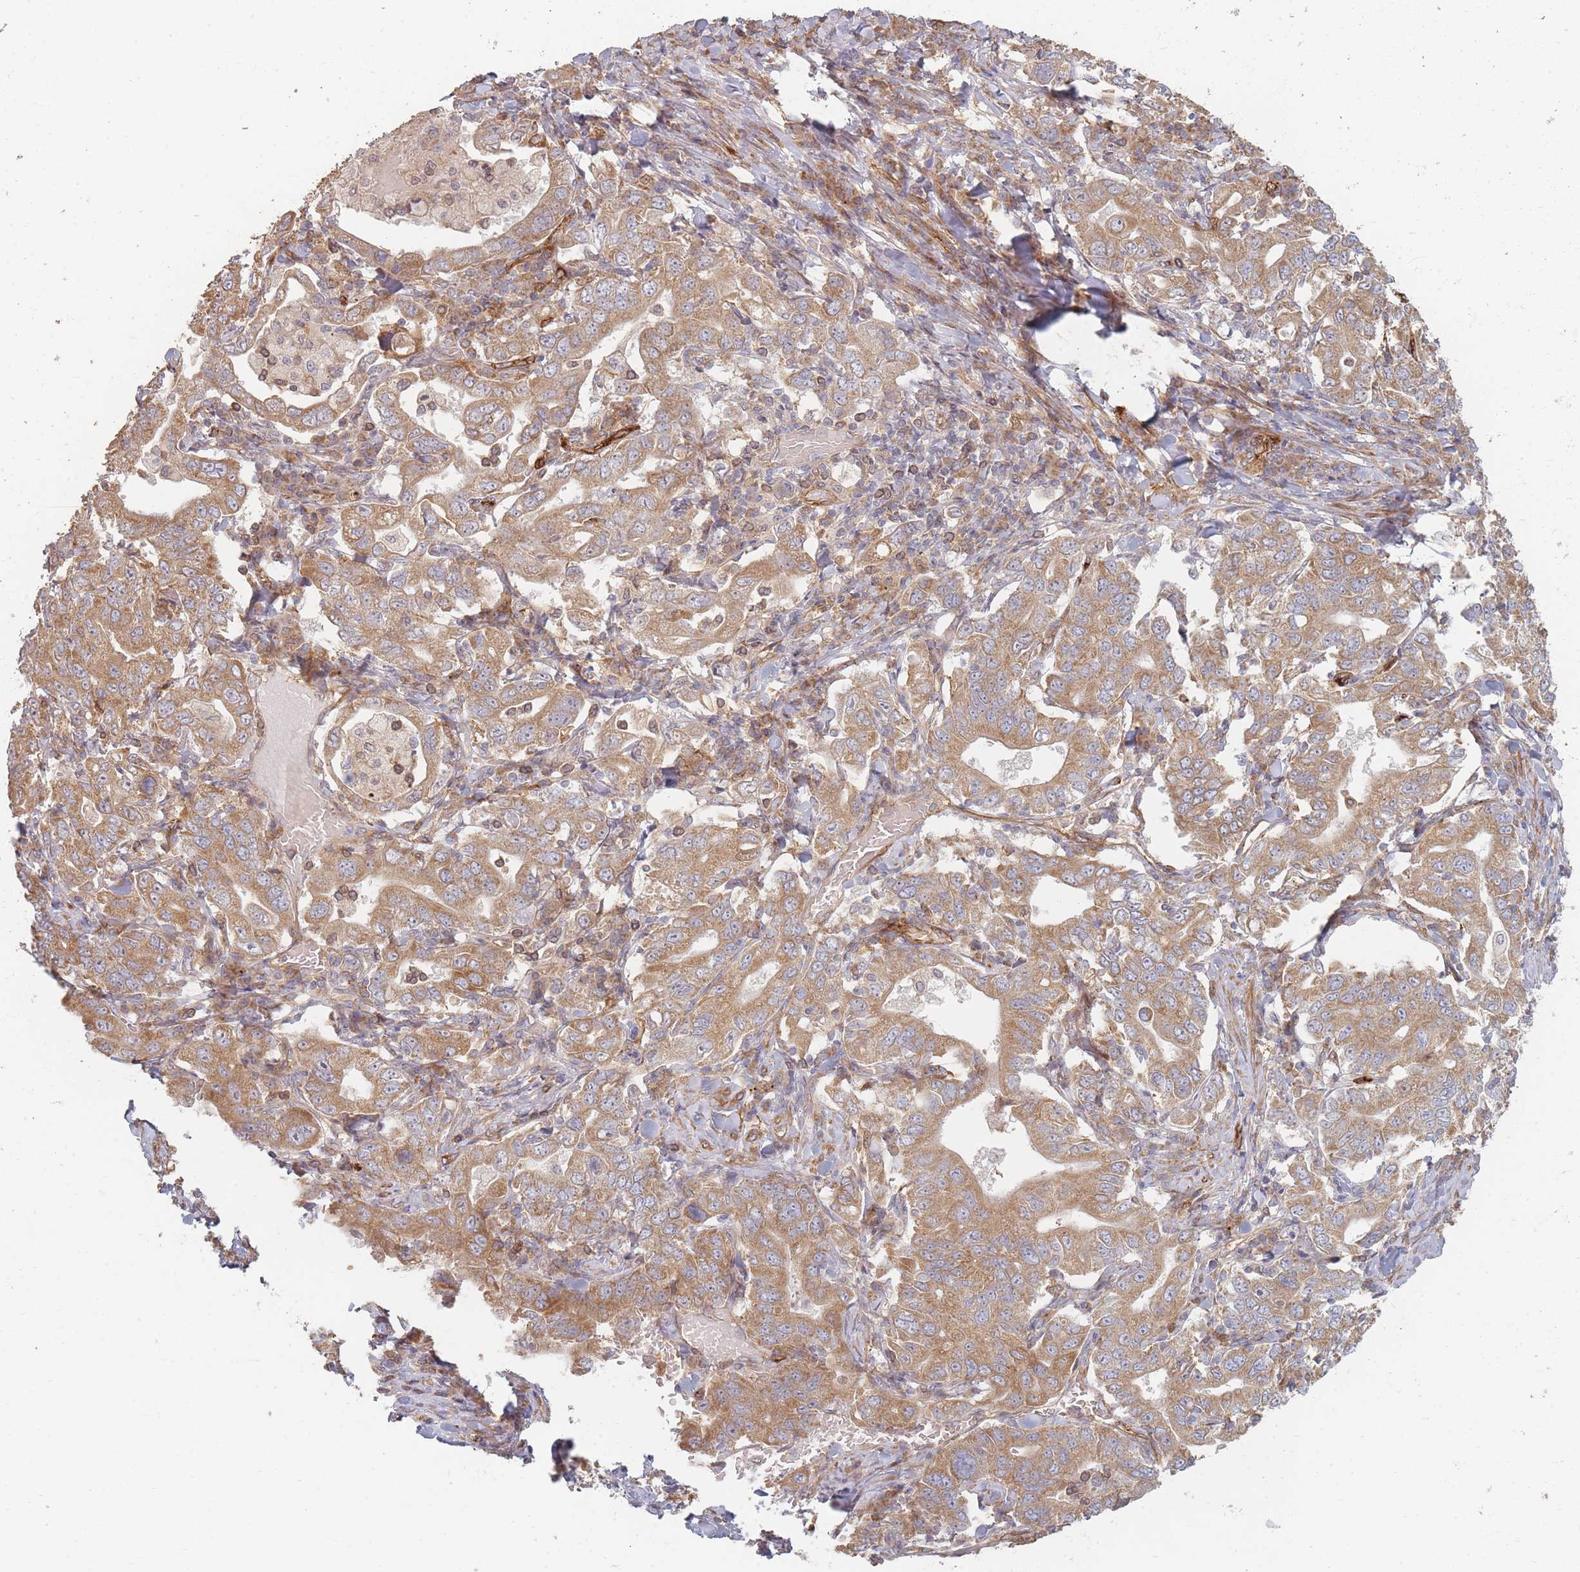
{"staining": {"intensity": "moderate", "quantity": ">75%", "location": "cytoplasmic/membranous"}, "tissue": "stomach cancer", "cell_type": "Tumor cells", "image_type": "cancer", "snomed": [{"axis": "morphology", "description": "Adenocarcinoma, NOS"}, {"axis": "topography", "description": "Stomach, upper"}, {"axis": "topography", "description": "Stomach"}], "caption": "A photomicrograph of human adenocarcinoma (stomach) stained for a protein displays moderate cytoplasmic/membranous brown staining in tumor cells. The protein is shown in brown color, while the nuclei are stained blue.", "gene": "MRPS6", "patient": {"sex": "male", "age": 62}}